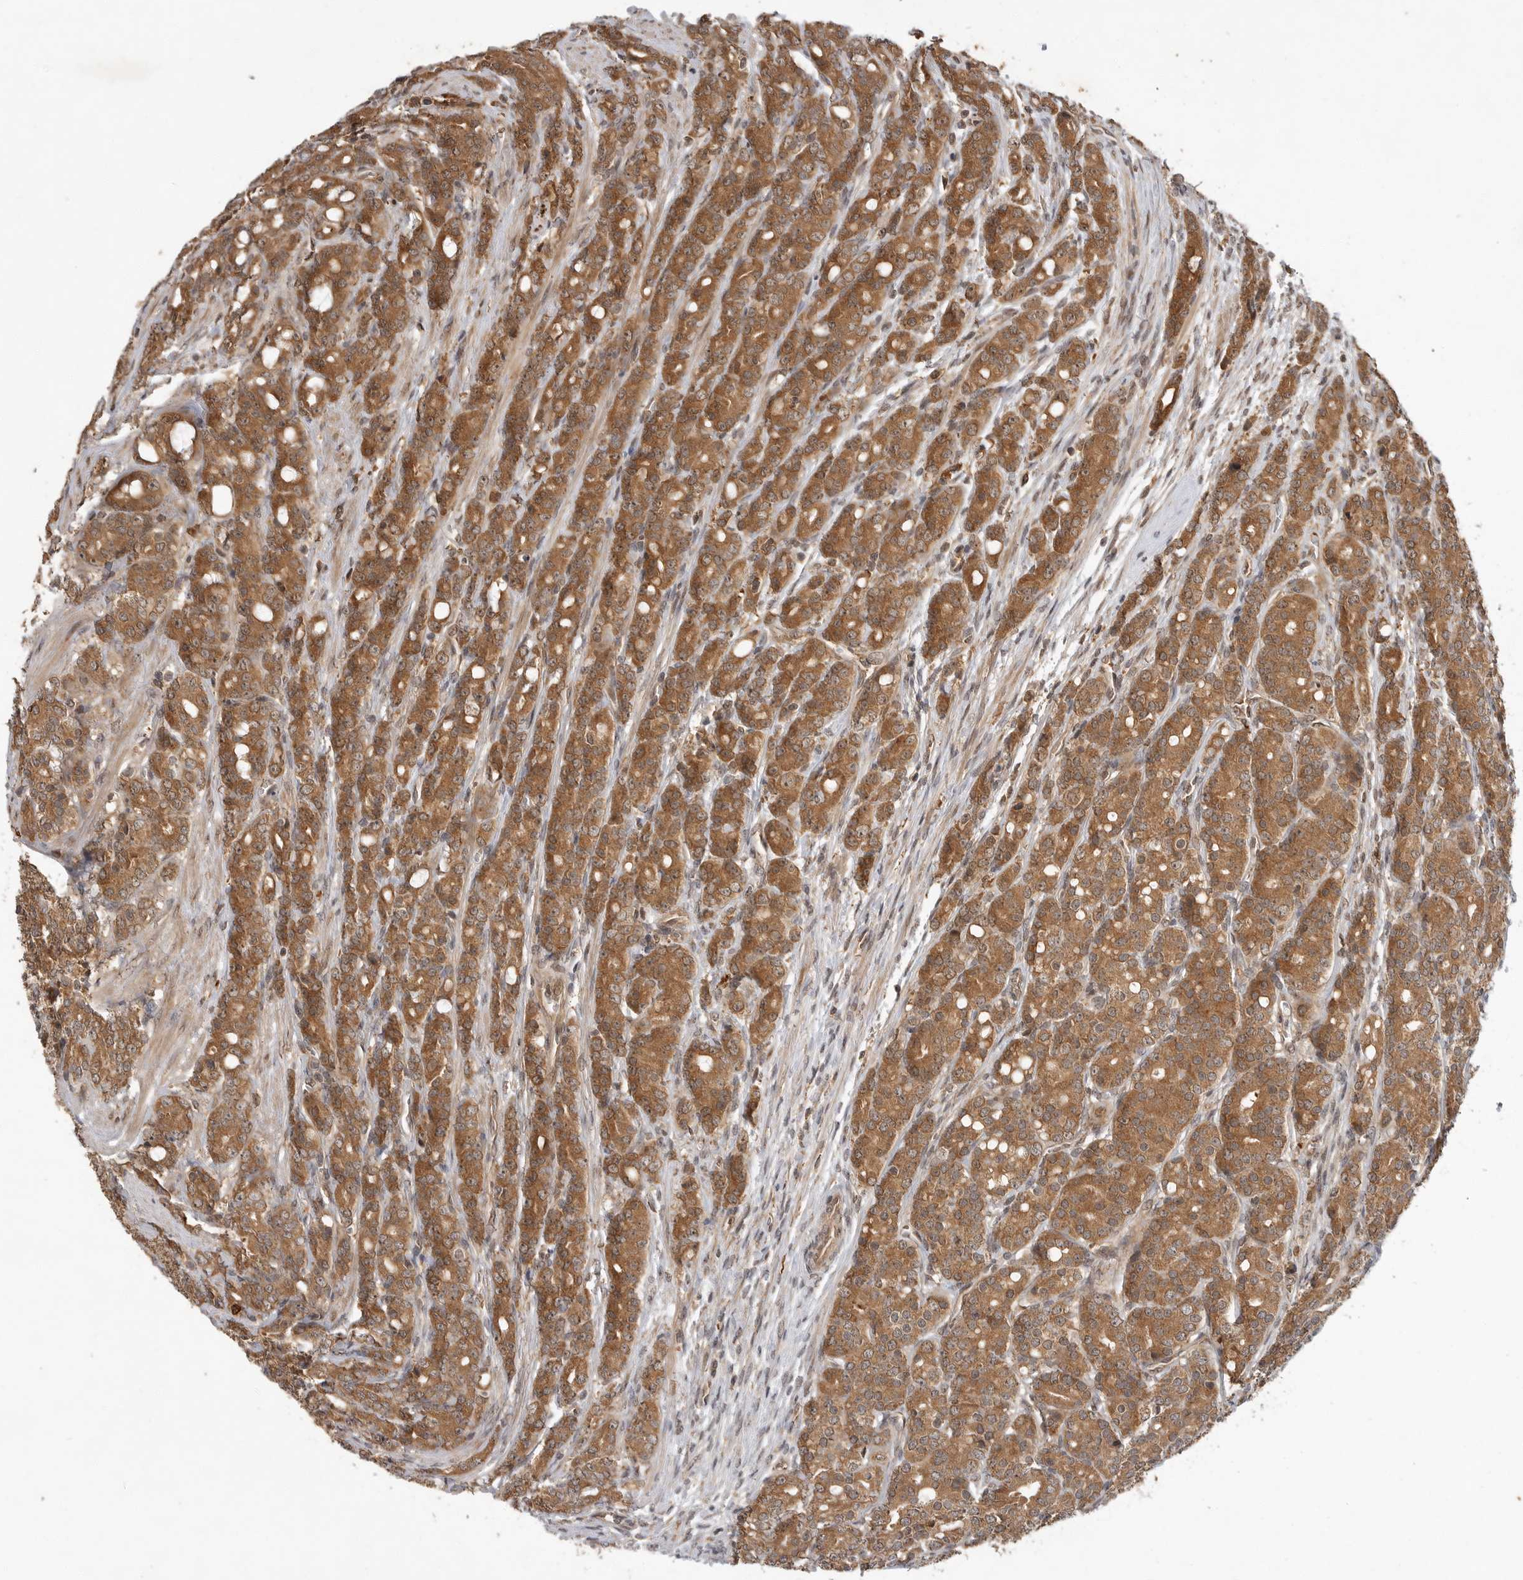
{"staining": {"intensity": "moderate", "quantity": ">75%", "location": "cytoplasmic/membranous,nuclear"}, "tissue": "prostate cancer", "cell_type": "Tumor cells", "image_type": "cancer", "snomed": [{"axis": "morphology", "description": "Adenocarcinoma, High grade"}, {"axis": "topography", "description": "Prostate"}], "caption": "High-magnification brightfield microscopy of adenocarcinoma (high-grade) (prostate) stained with DAB (3,3'-diaminobenzidine) (brown) and counterstained with hematoxylin (blue). tumor cells exhibit moderate cytoplasmic/membranous and nuclear expression is appreciated in about>75% of cells.", "gene": "OSBPL9", "patient": {"sex": "male", "age": 62}}